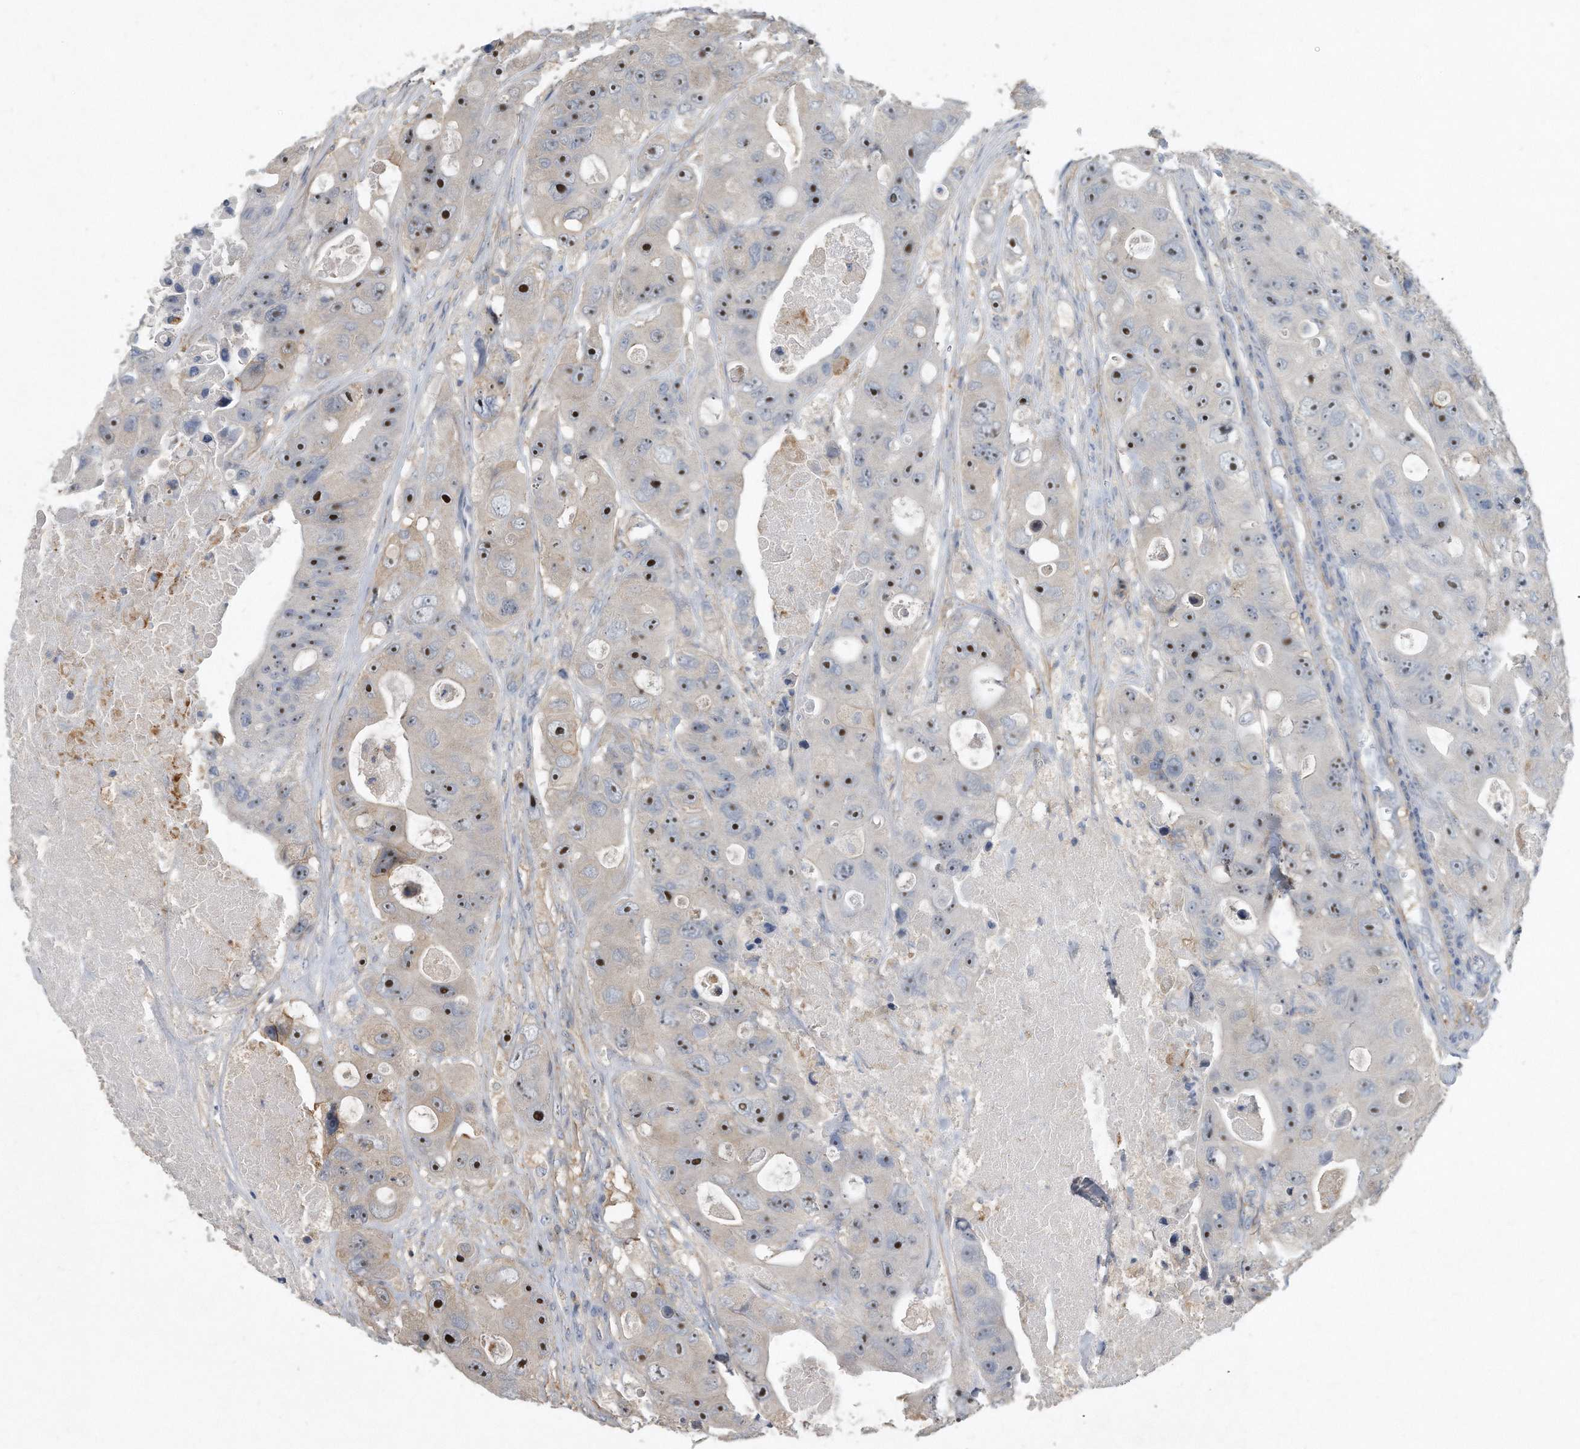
{"staining": {"intensity": "moderate", "quantity": ">75%", "location": "nuclear"}, "tissue": "colorectal cancer", "cell_type": "Tumor cells", "image_type": "cancer", "snomed": [{"axis": "morphology", "description": "Adenocarcinoma, NOS"}, {"axis": "topography", "description": "Colon"}], "caption": "This photomicrograph displays immunohistochemistry staining of human colorectal cancer, with medium moderate nuclear positivity in approximately >75% of tumor cells.", "gene": "PGBD2", "patient": {"sex": "female", "age": 46}}